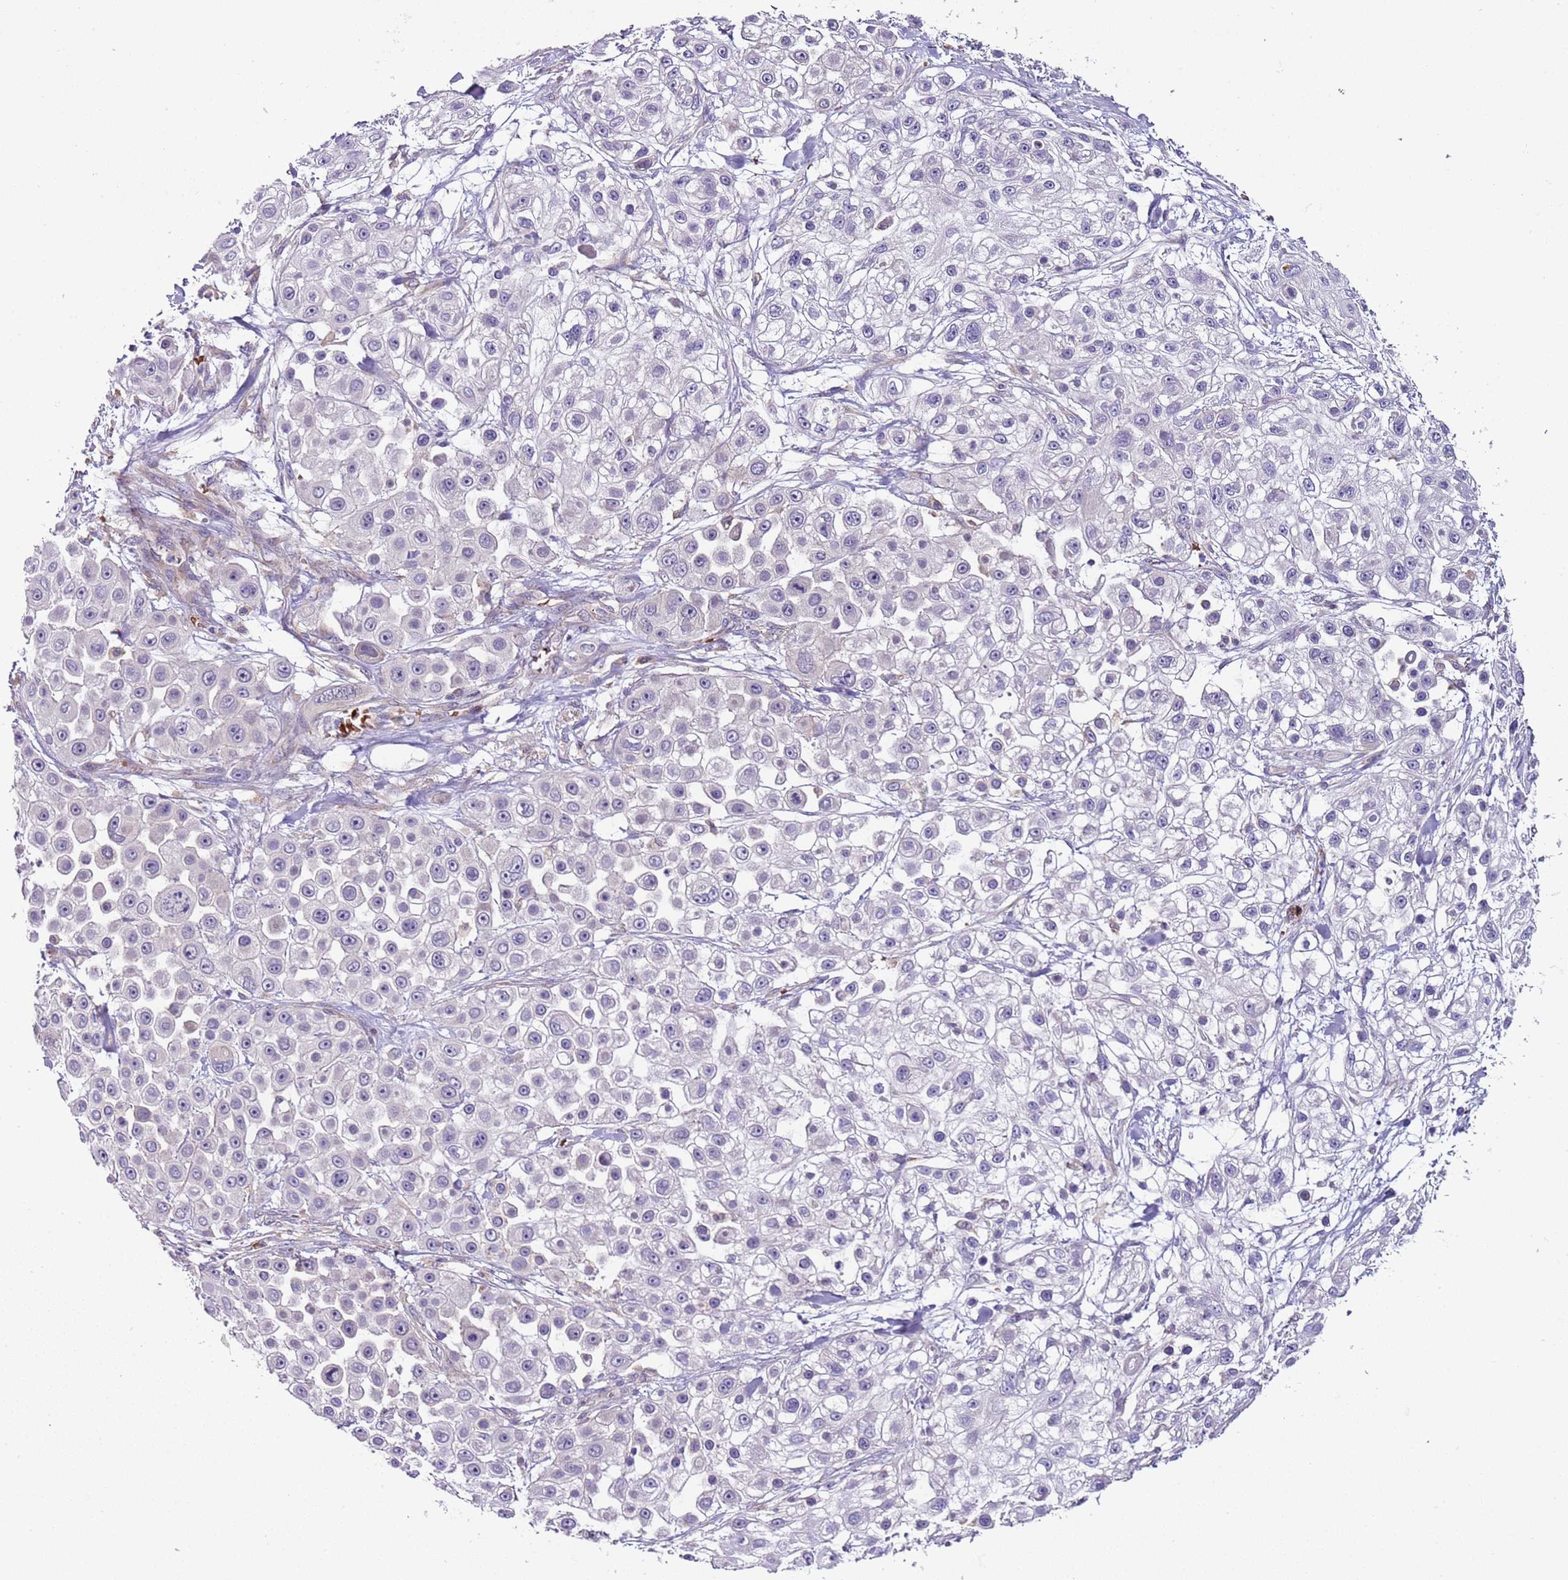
{"staining": {"intensity": "negative", "quantity": "none", "location": "none"}, "tissue": "skin cancer", "cell_type": "Tumor cells", "image_type": "cancer", "snomed": [{"axis": "morphology", "description": "Squamous cell carcinoma, NOS"}, {"axis": "topography", "description": "Skin"}], "caption": "Skin squamous cell carcinoma was stained to show a protein in brown. There is no significant positivity in tumor cells.", "gene": "VWCE", "patient": {"sex": "male", "age": 67}}